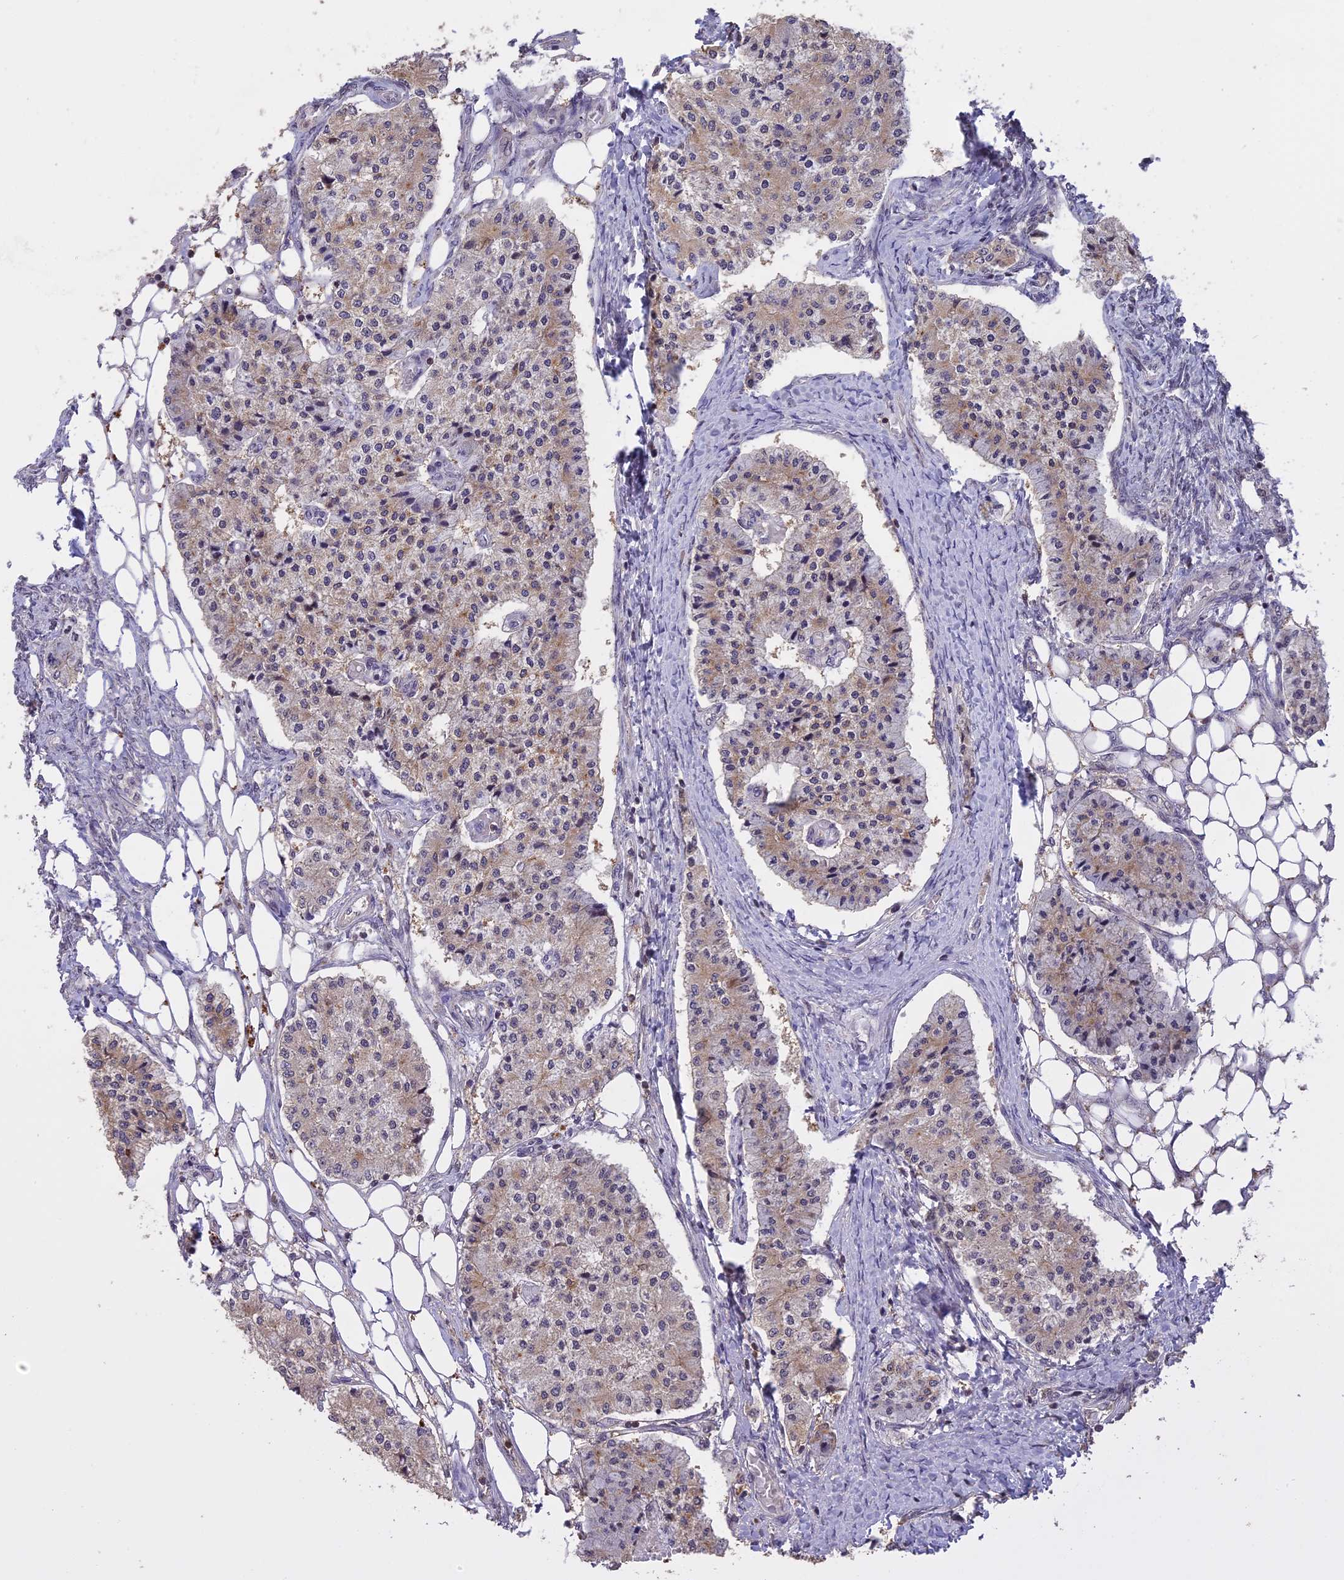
{"staining": {"intensity": "weak", "quantity": "25%-75%", "location": "cytoplasmic/membranous"}, "tissue": "carcinoid", "cell_type": "Tumor cells", "image_type": "cancer", "snomed": [{"axis": "morphology", "description": "Carcinoid, malignant, NOS"}, {"axis": "topography", "description": "Colon"}], "caption": "Weak cytoplasmic/membranous protein staining is identified in approximately 25%-75% of tumor cells in carcinoid. (DAB IHC with brightfield microscopy, high magnification).", "gene": "TIGD7", "patient": {"sex": "female", "age": 52}}